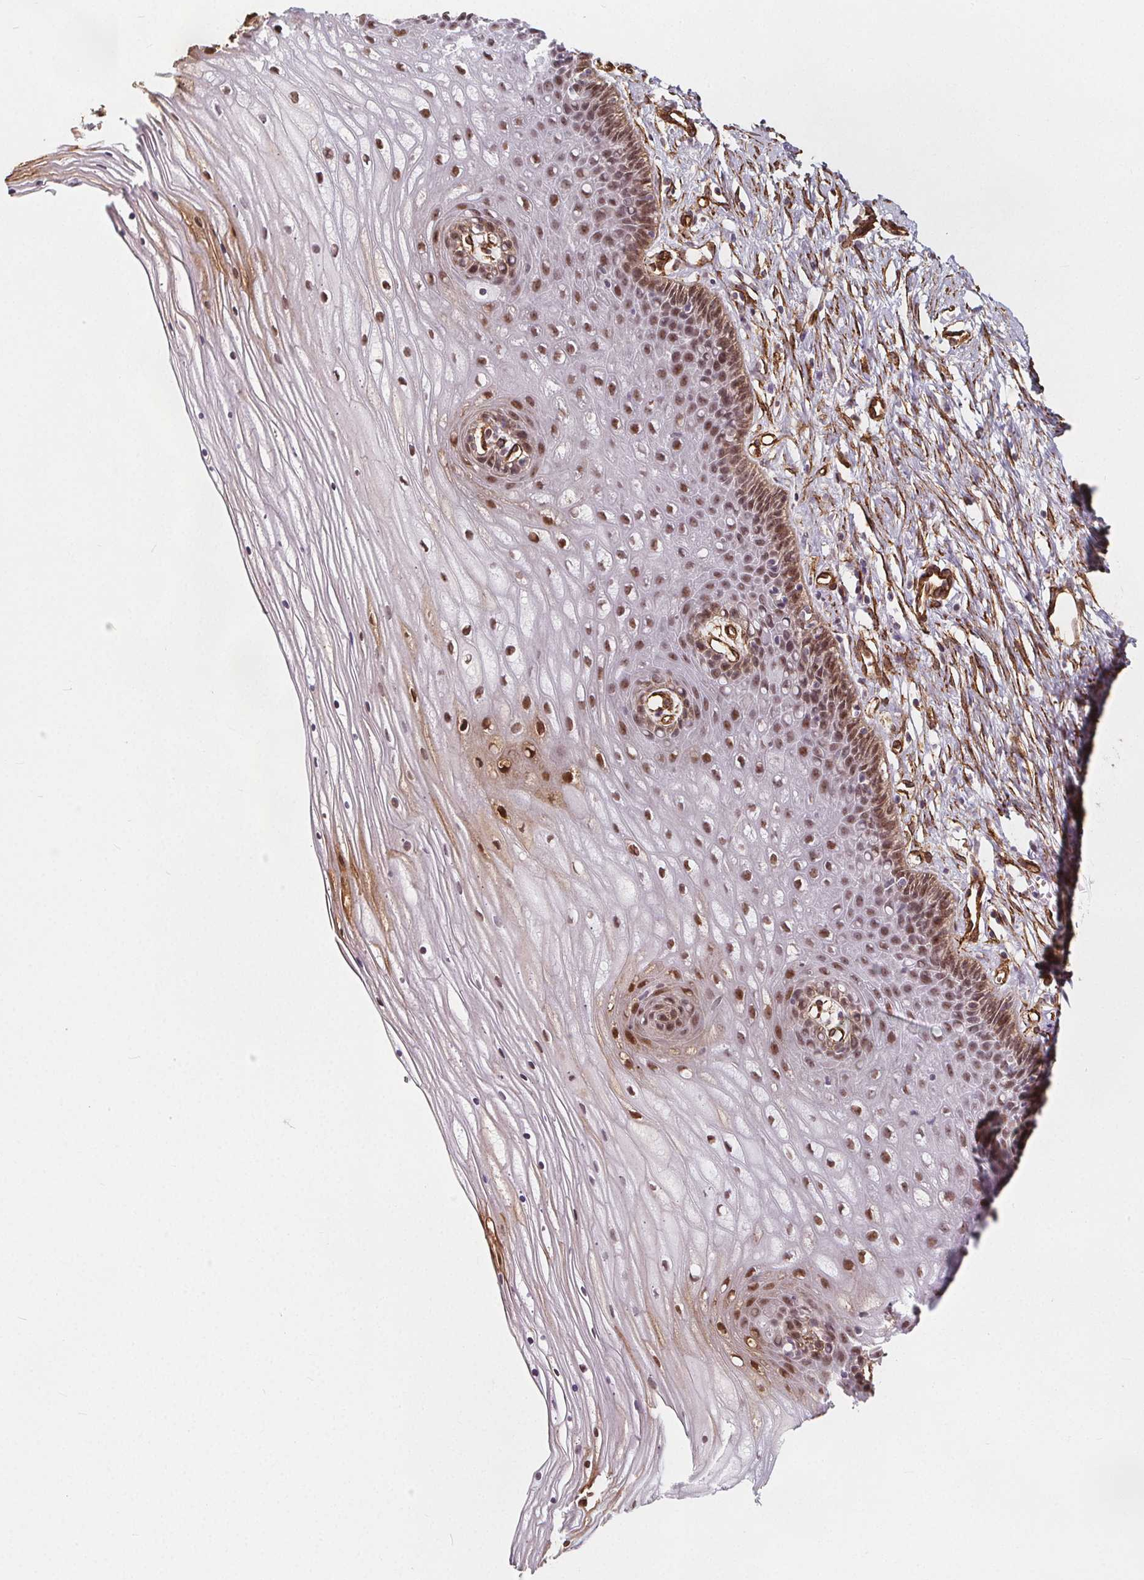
{"staining": {"intensity": "negative", "quantity": "none", "location": "none"}, "tissue": "cervix", "cell_type": "Glandular cells", "image_type": "normal", "snomed": [{"axis": "morphology", "description": "Normal tissue, NOS"}, {"axis": "topography", "description": "Cervix"}], "caption": "Immunohistochemistry image of benign human cervix stained for a protein (brown), which exhibits no expression in glandular cells. The staining was performed using DAB (3,3'-diaminobenzidine) to visualize the protein expression in brown, while the nuclei were stained in blue with hematoxylin (Magnification: 20x).", "gene": "HAS1", "patient": {"sex": "female", "age": 35}}